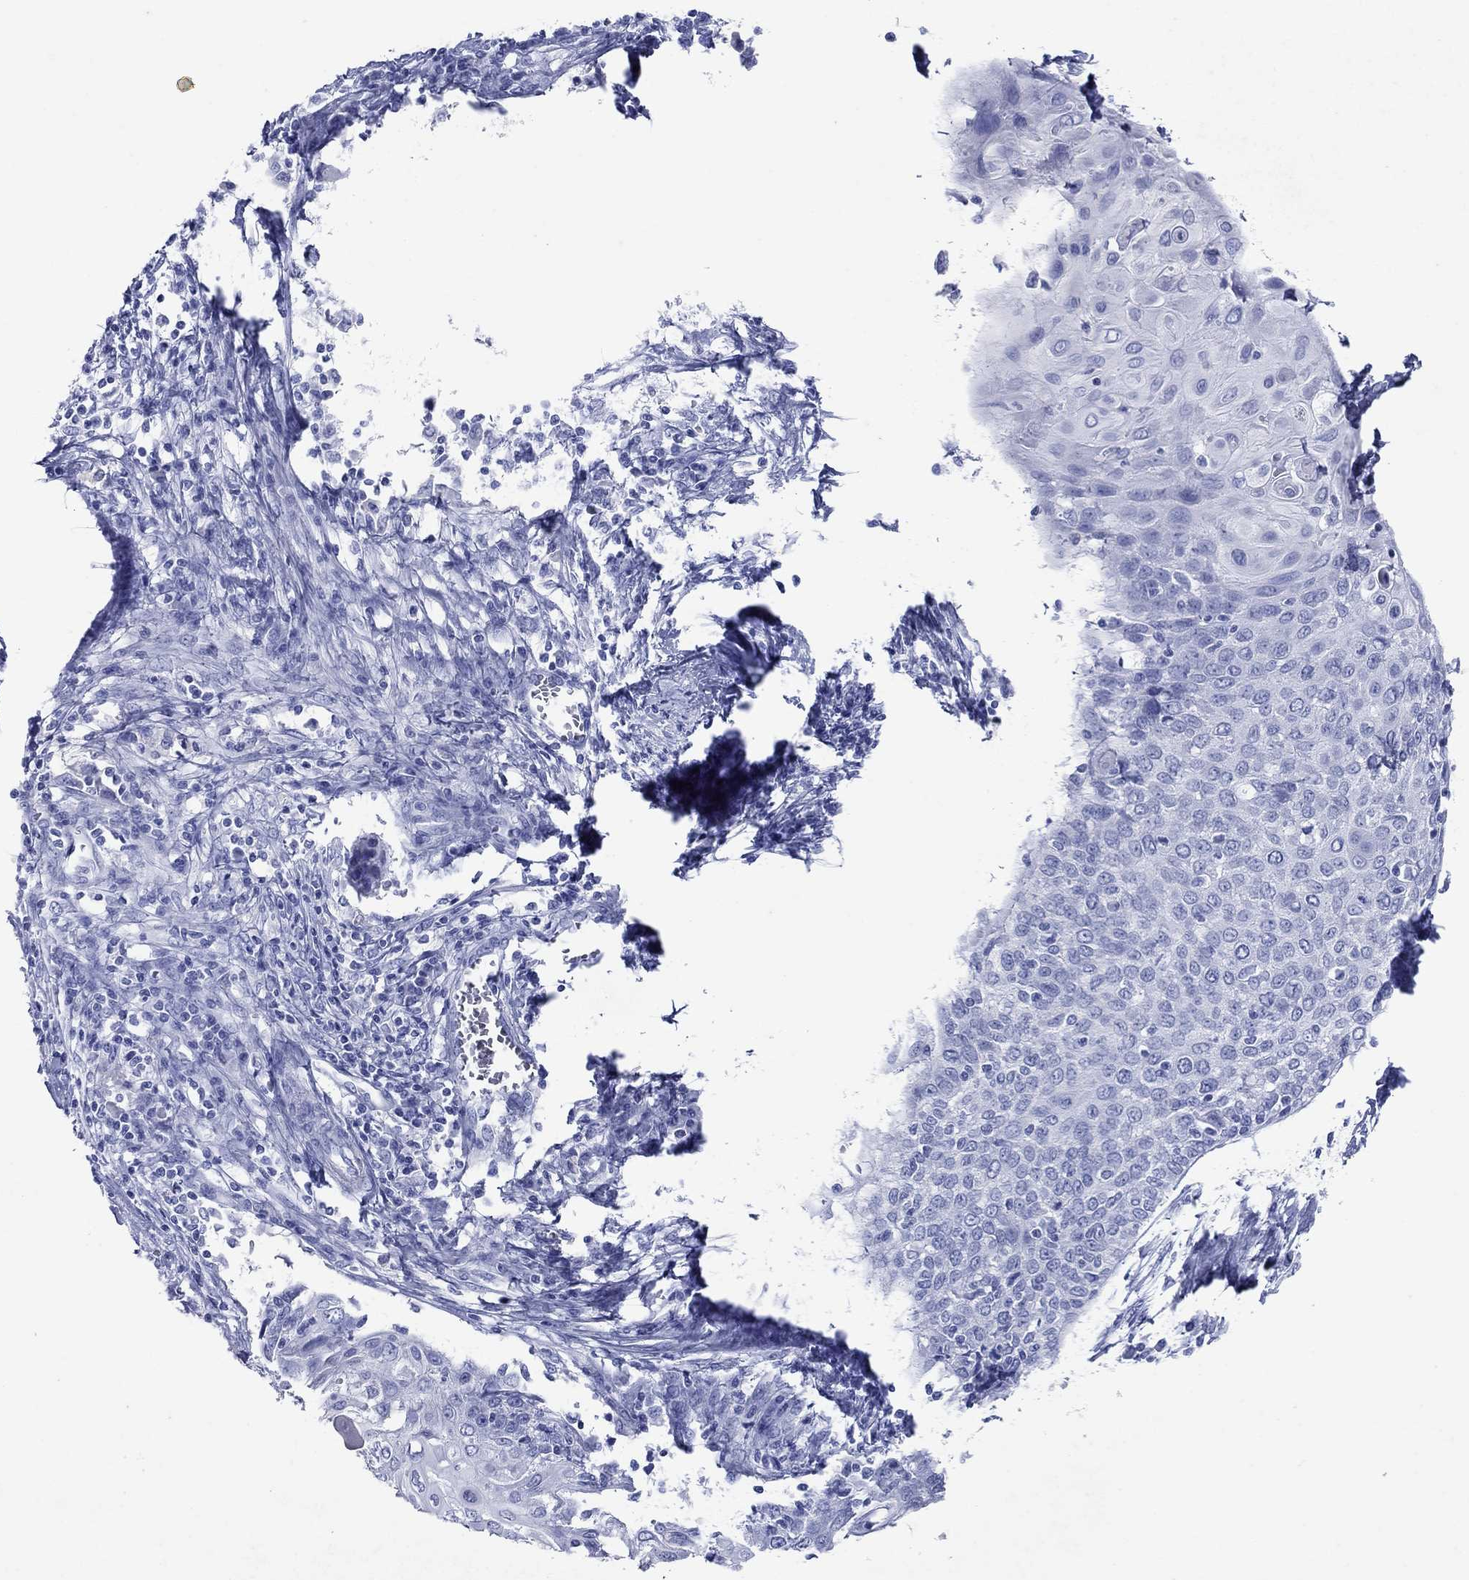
{"staining": {"intensity": "negative", "quantity": "none", "location": "none"}, "tissue": "cervical cancer", "cell_type": "Tumor cells", "image_type": "cancer", "snomed": [{"axis": "morphology", "description": "Squamous cell carcinoma, NOS"}, {"axis": "topography", "description": "Cervix"}], "caption": "Photomicrograph shows no protein staining in tumor cells of cervical cancer tissue. The staining is performed using DAB (3,3'-diaminobenzidine) brown chromogen with nuclei counter-stained in using hematoxylin.", "gene": "ATP4A", "patient": {"sex": "female", "age": 39}}